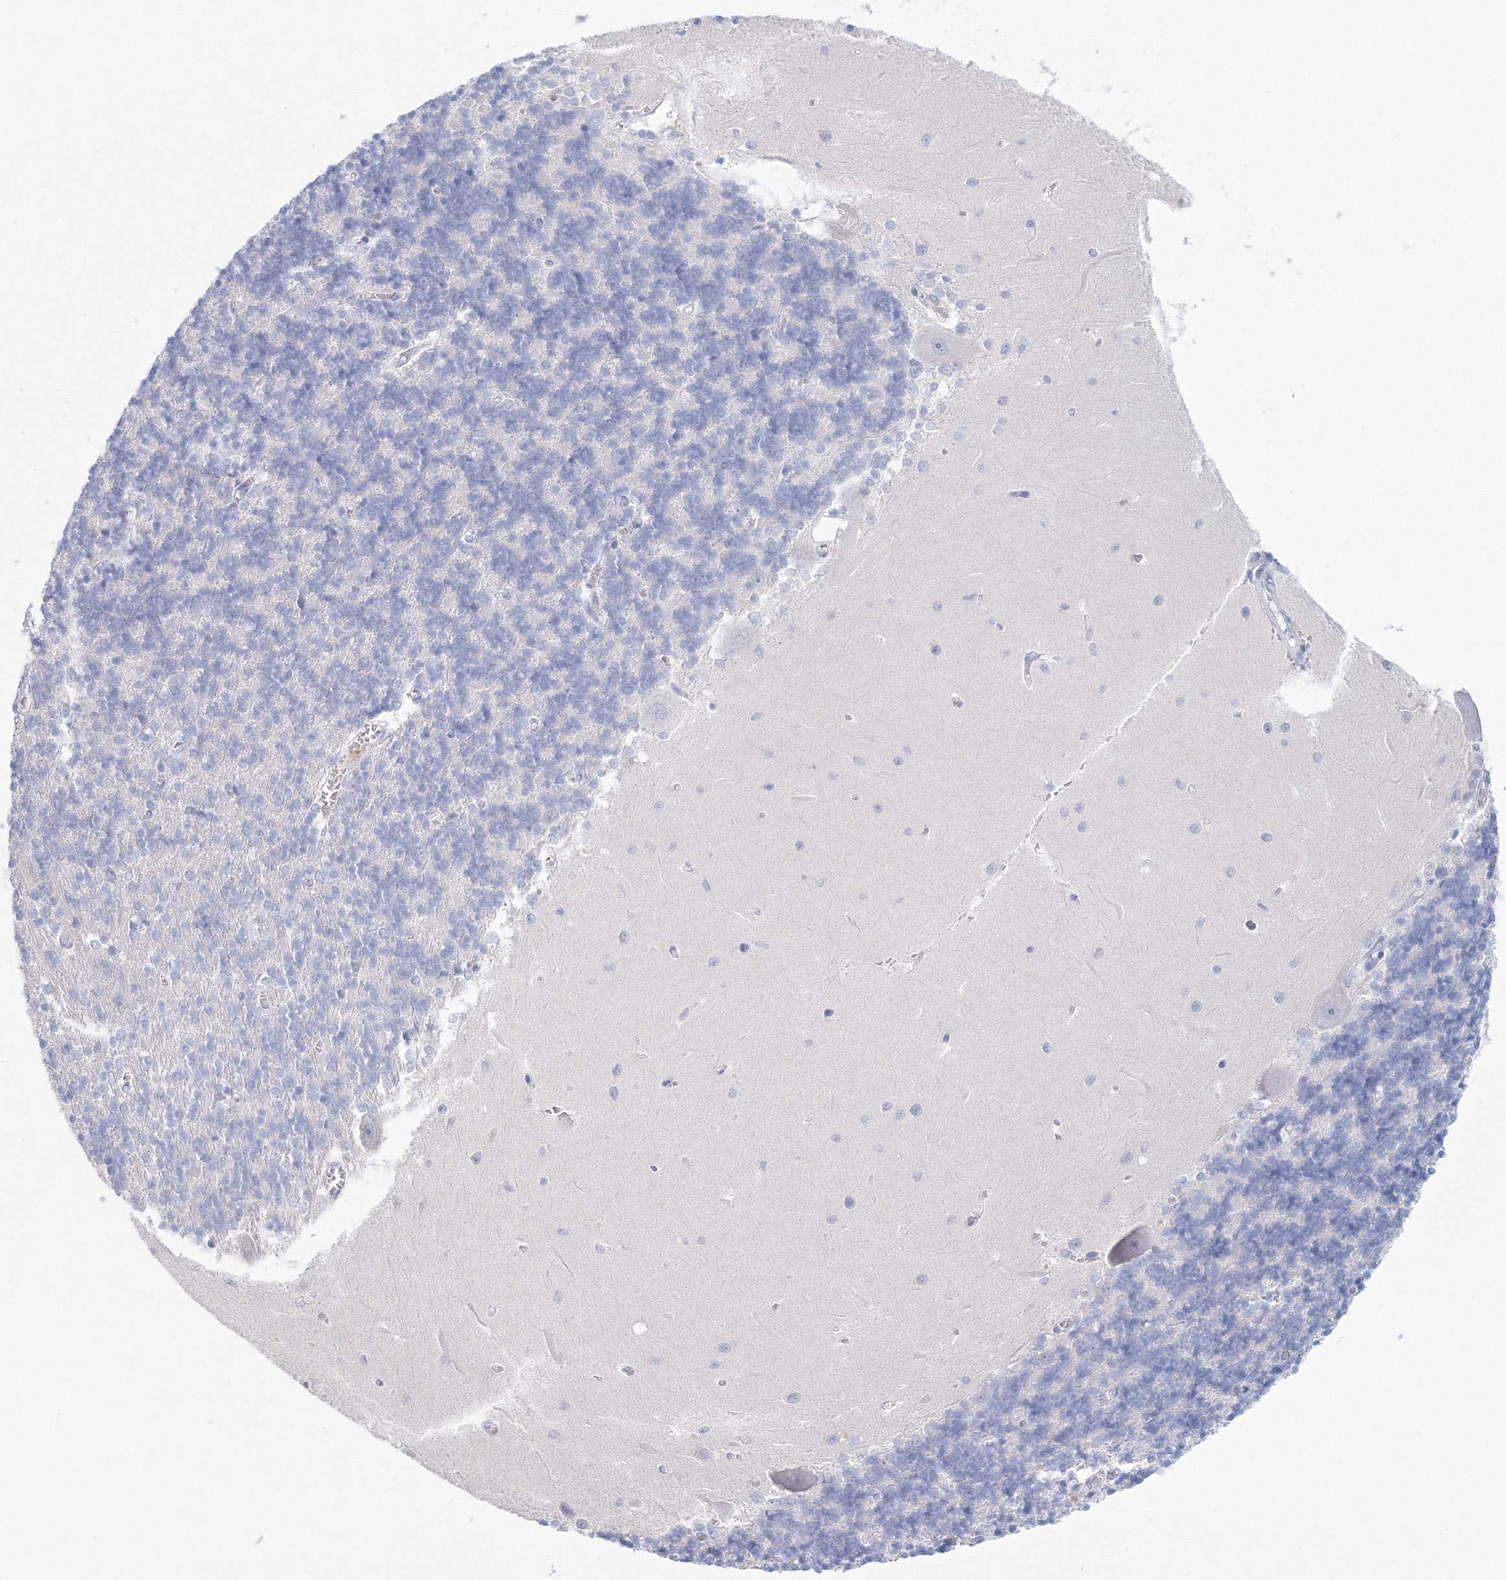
{"staining": {"intensity": "negative", "quantity": "none", "location": "none"}, "tissue": "cerebellum", "cell_type": "Cells in granular layer", "image_type": "normal", "snomed": [{"axis": "morphology", "description": "Normal tissue, NOS"}, {"axis": "topography", "description": "Cerebellum"}], "caption": "A high-resolution photomicrograph shows IHC staining of unremarkable cerebellum, which displays no significant positivity in cells in granular layer.", "gene": "VSIG1", "patient": {"sex": "male", "age": 37}}